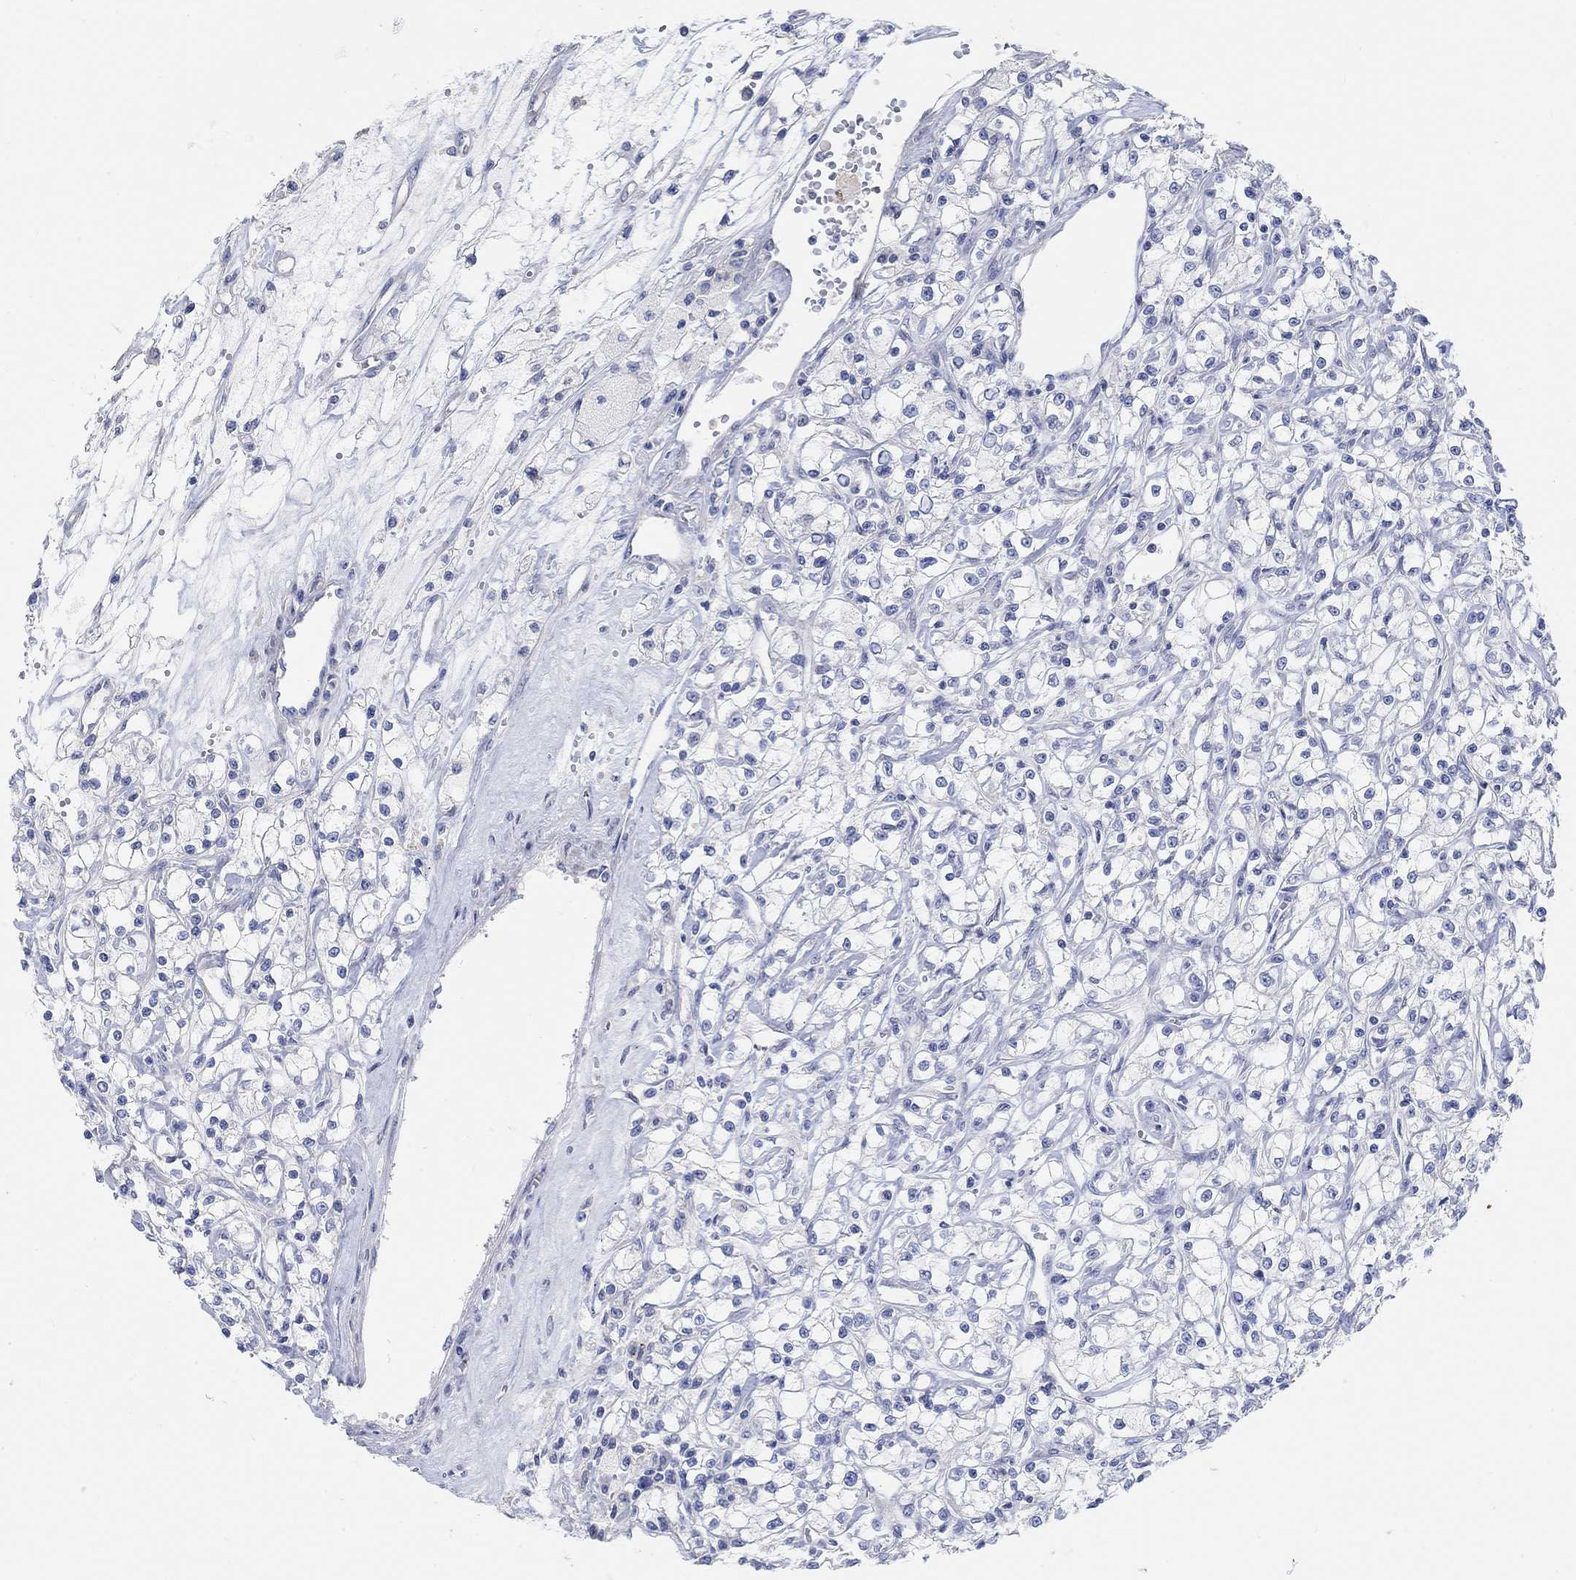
{"staining": {"intensity": "negative", "quantity": "none", "location": "none"}, "tissue": "renal cancer", "cell_type": "Tumor cells", "image_type": "cancer", "snomed": [{"axis": "morphology", "description": "Adenocarcinoma, NOS"}, {"axis": "topography", "description": "Kidney"}], "caption": "IHC micrograph of adenocarcinoma (renal) stained for a protein (brown), which displays no expression in tumor cells. (Stains: DAB (3,3'-diaminobenzidine) immunohistochemistry with hematoxylin counter stain, Microscopy: brightfield microscopy at high magnification).", "gene": "NLRP14", "patient": {"sex": "female", "age": 59}}